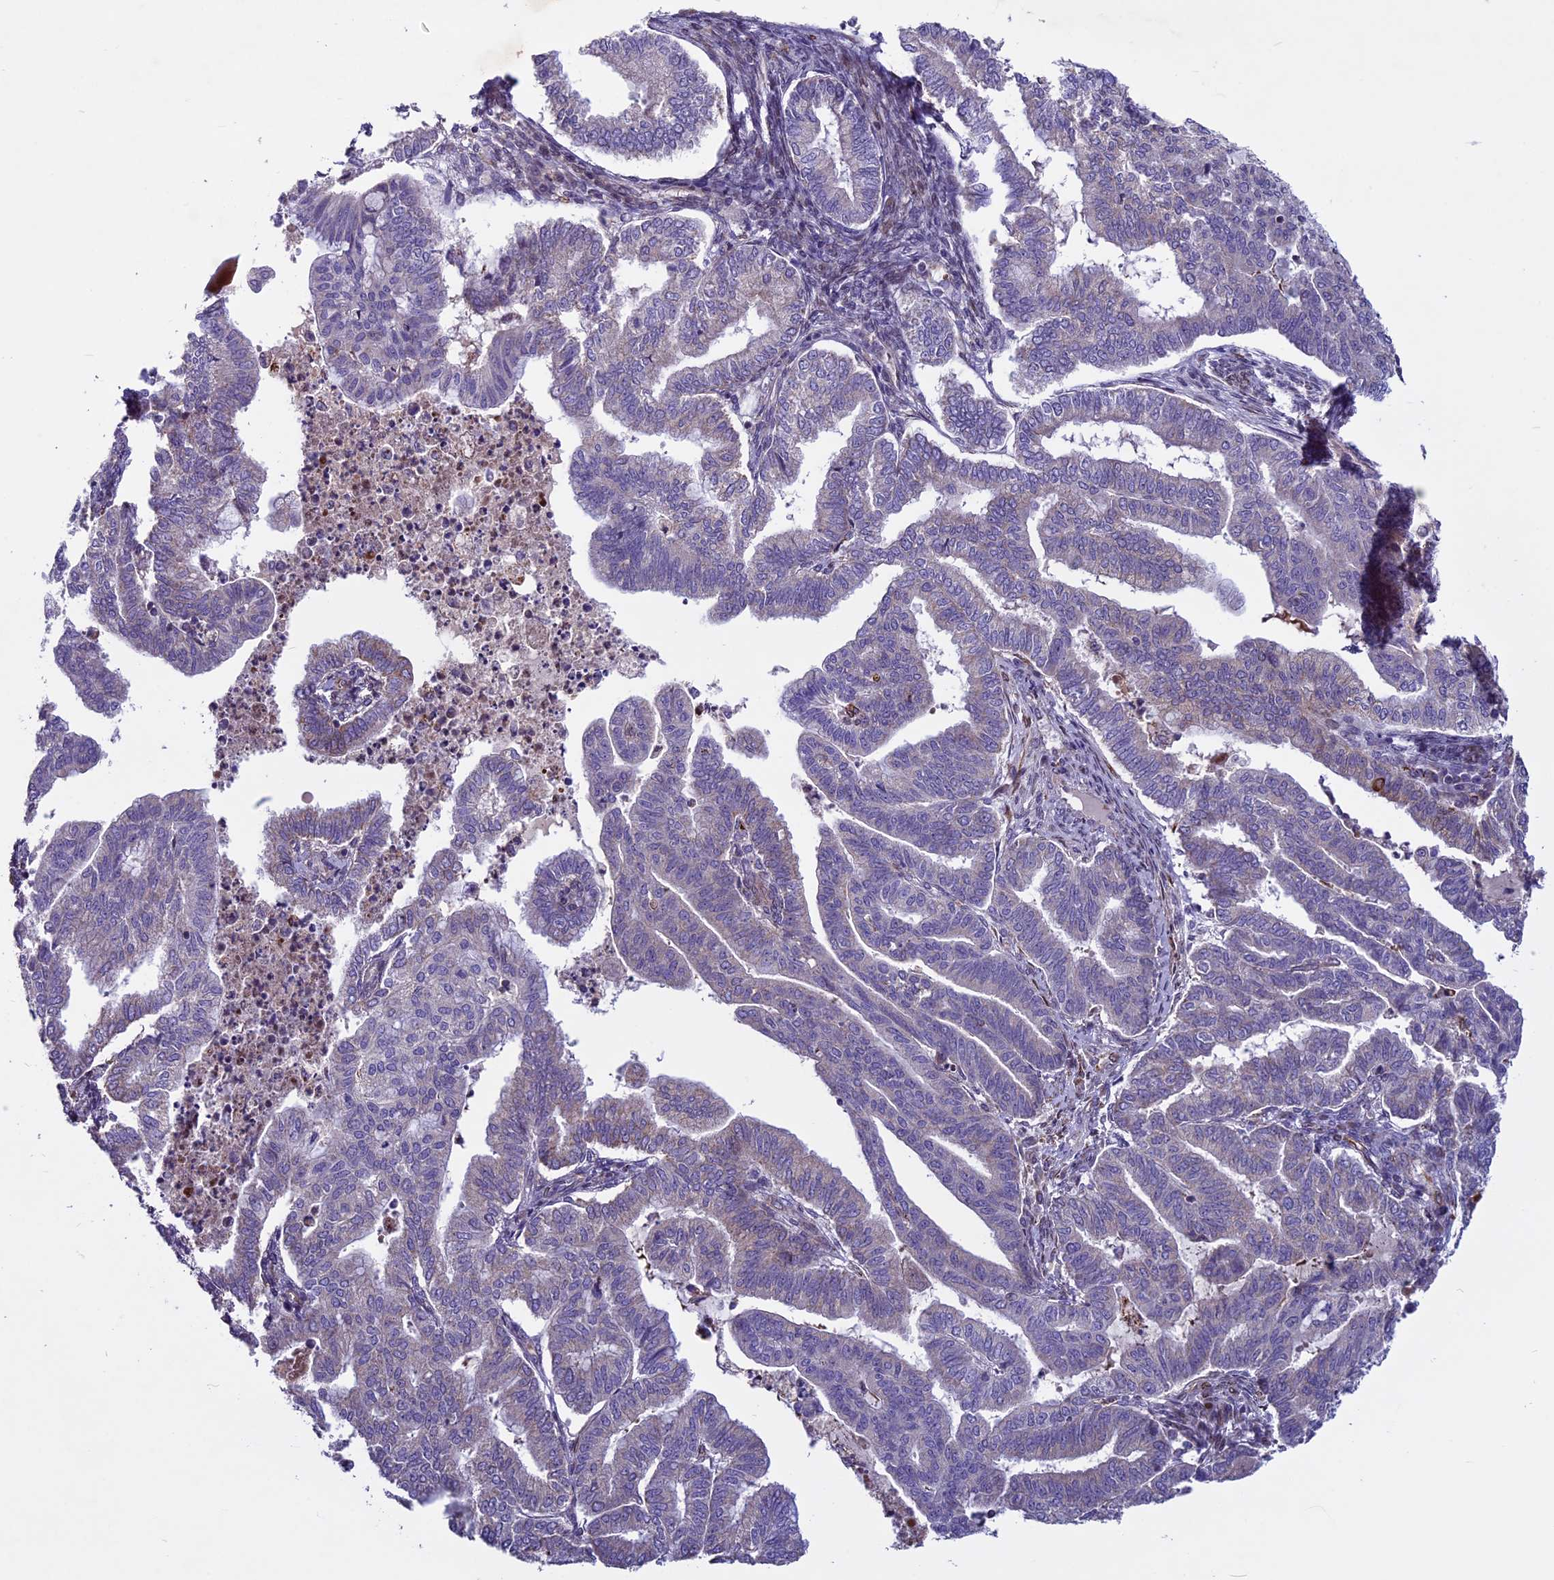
{"staining": {"intensity": "weak", "quantity": "<25%", "location": "cytoplasmic/membranous"}, "tissue": "endometrial cancer", "cell_type": "Tumor cells", "image_type": "cancer", "snomed": [{"axis": "morphology", "description": "Adenocarcinoma, NOS"}, {"axis": "topography", "description": "Endometrium"}], "caption": "Immunohistochemical staining of human endometrial cancer (adenocarcinoma) displays no significant positivity in tumor cells.", "gene": "MIEF2", "patient": {"sex": "female", "age": 79}}